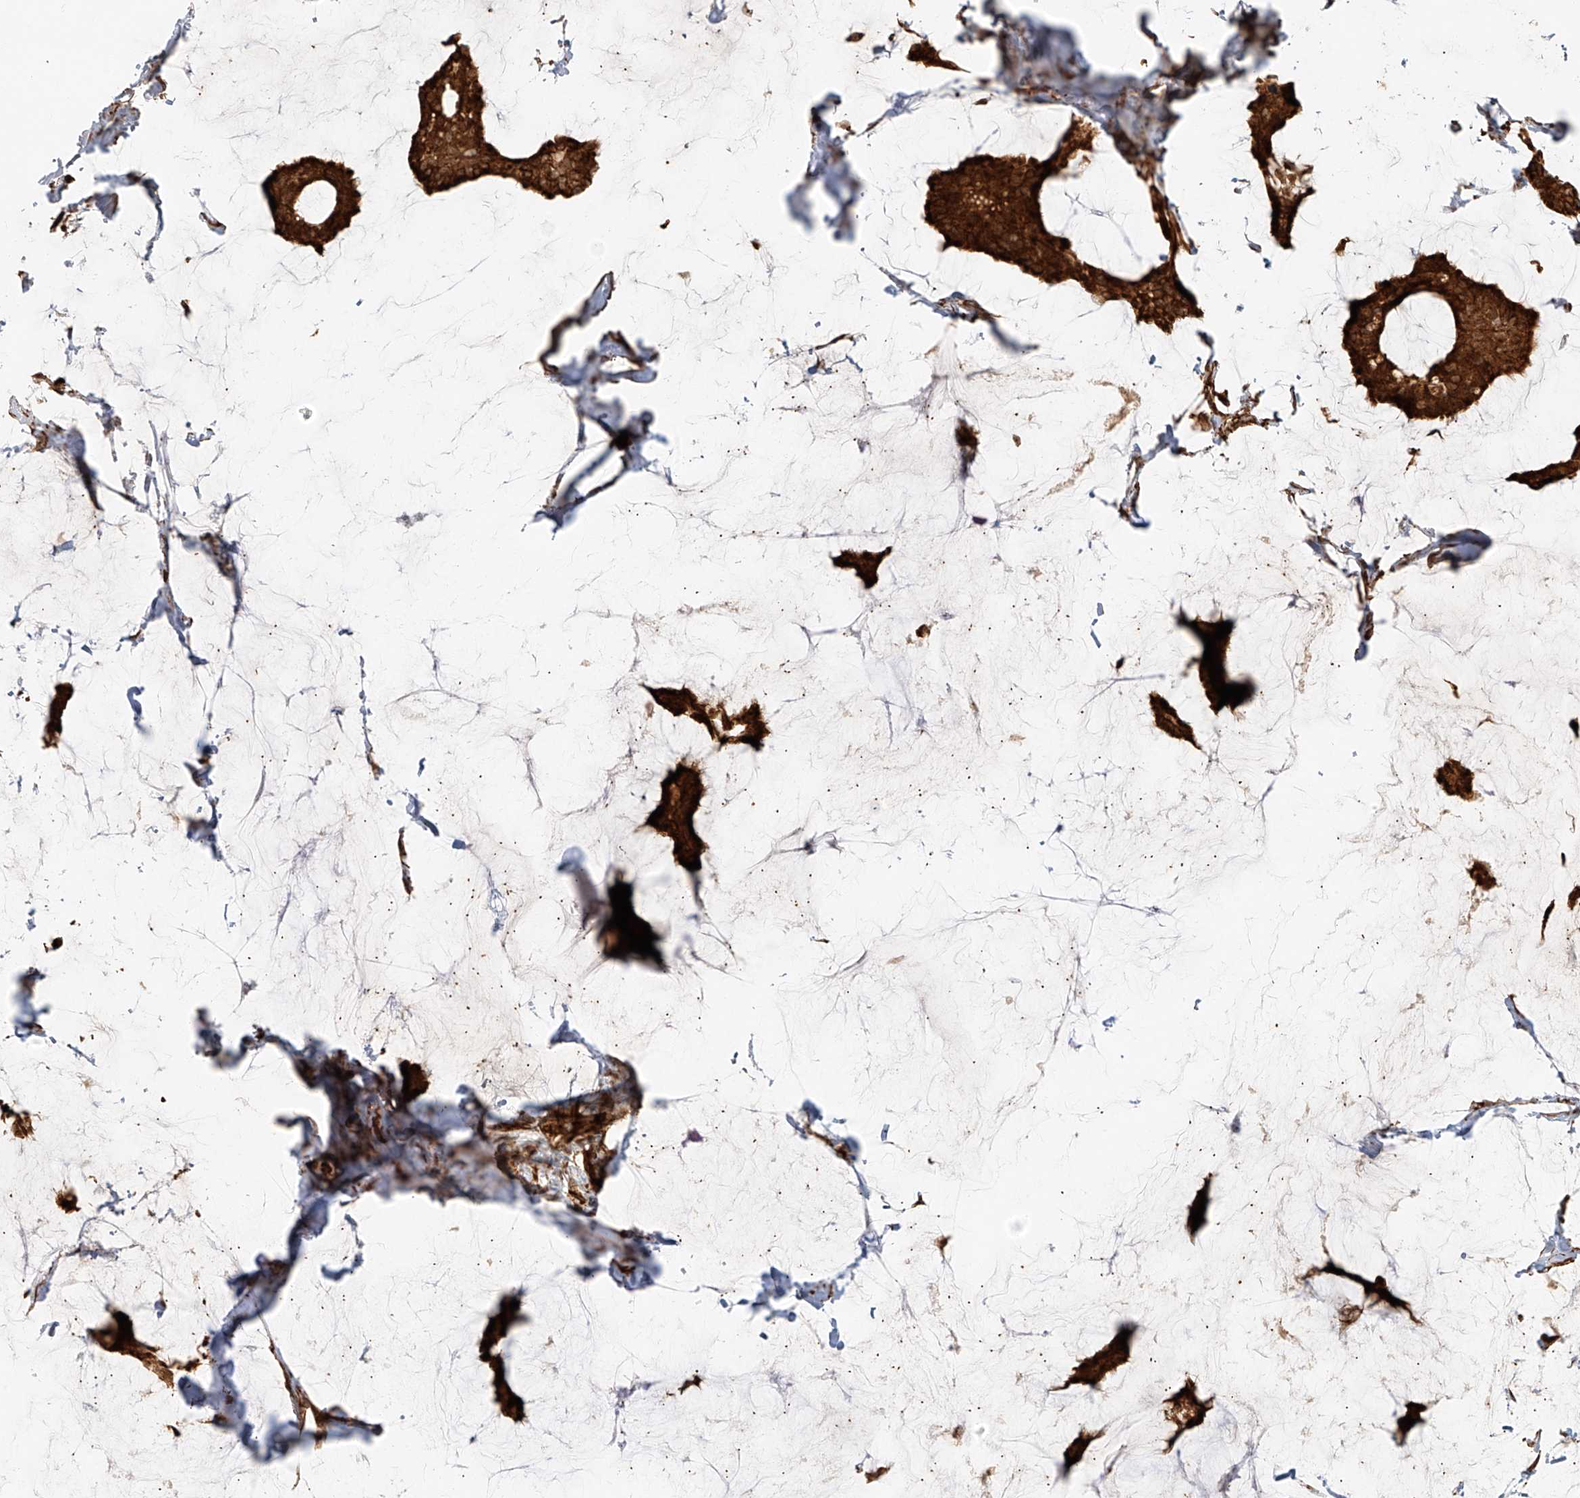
{"staining": {"intensity": "strong", "quantity": ">75%", "location": "cytoplasmic/membranous"}, "tissue": "breast cancer", "cell_type": "Tumor cells", "image_type": "cancer", "snomed": [{"axis": "morphology", "description": "Duct carcinoma"}, {"axis": "topography", "description": "Breast"}], "caption": "This histopathology image displays immunohistochemistry (IHC) staining of breast cancer, with high strong cytoplasmic/membranous expression in about >75% of tumor cells.", "gene": "MIPEP", "patient": {"sex": "female", "age": 93}}